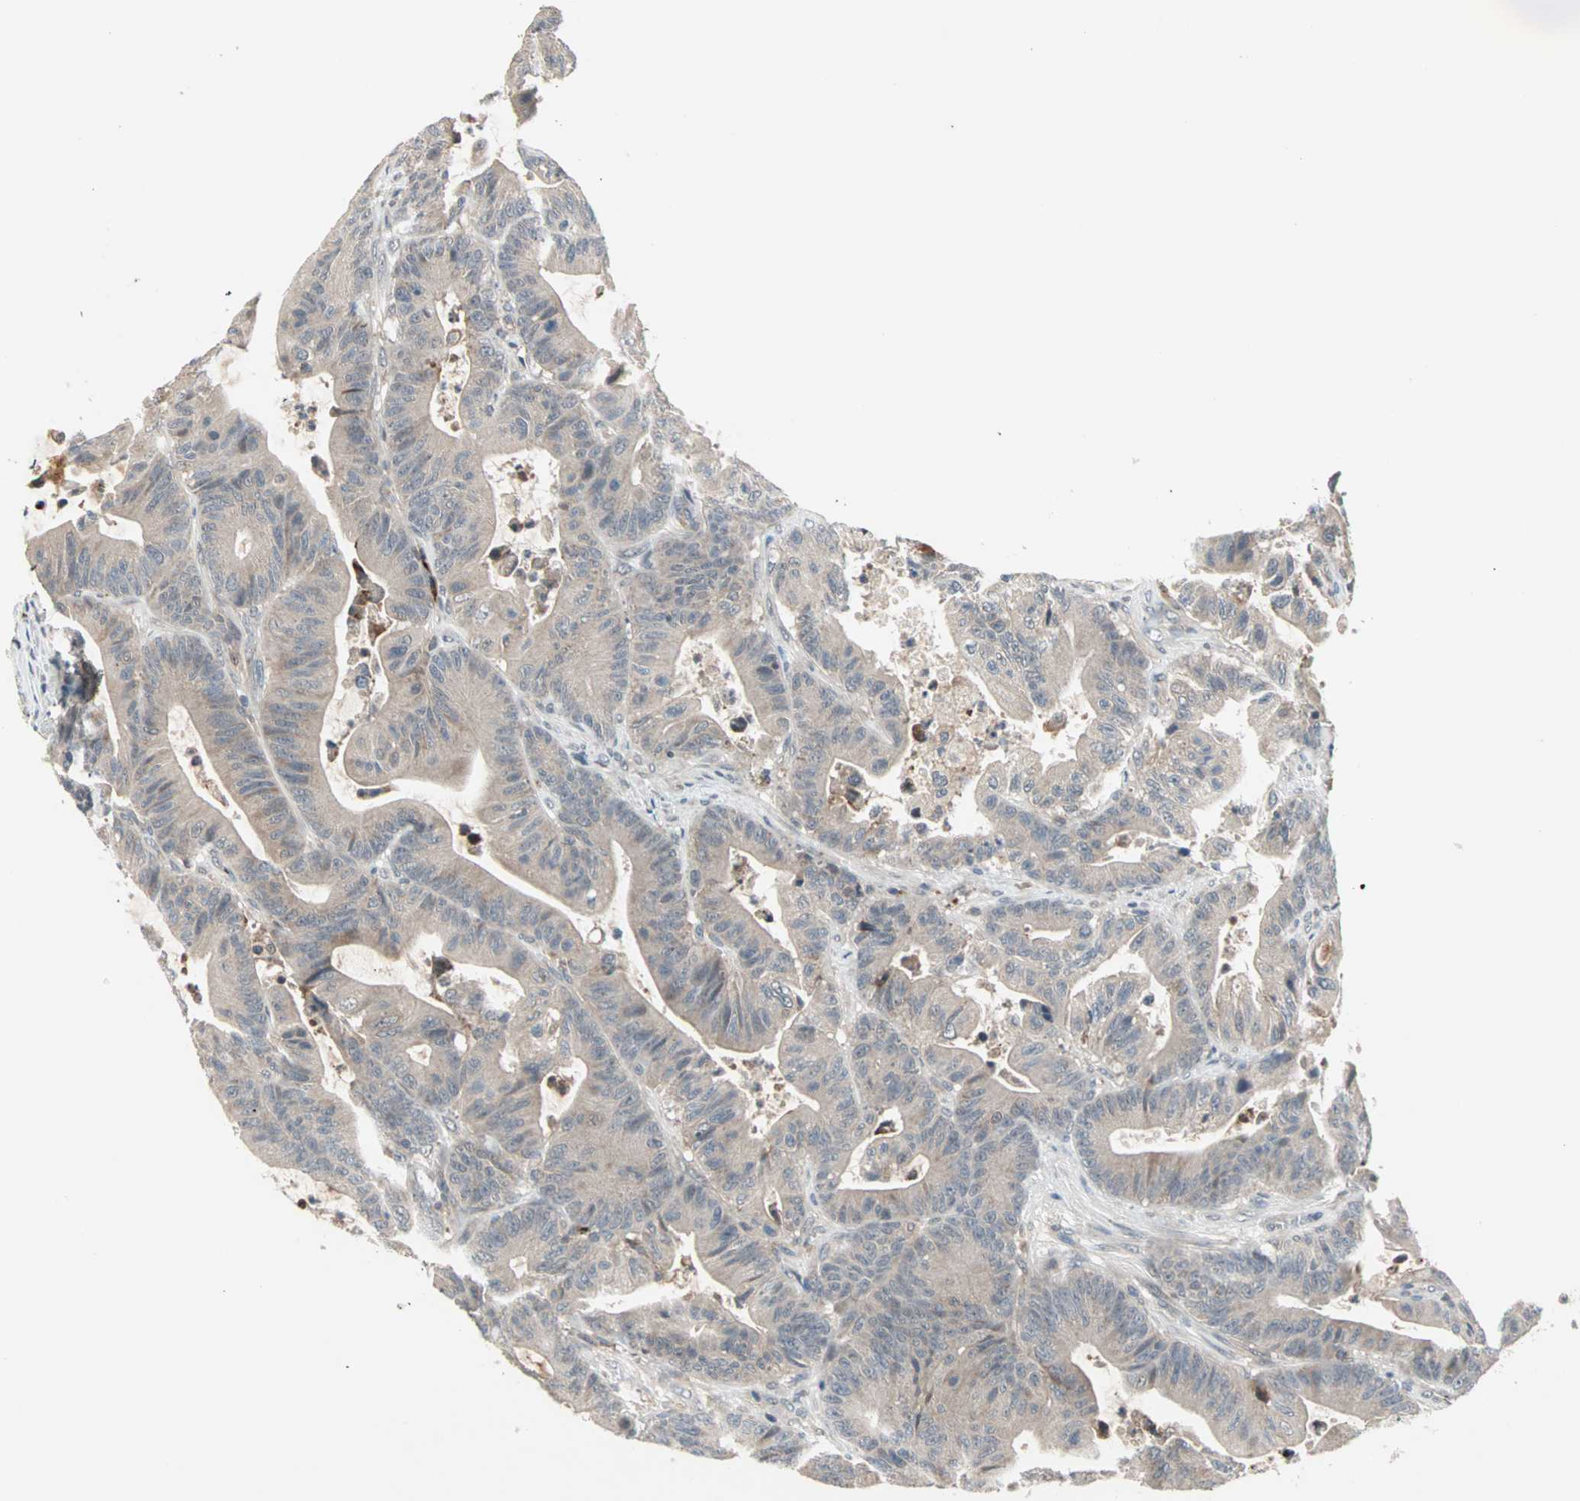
{"staining": {"intensity": "weak", "quantity": "25%-75%", "location": "cytoplasmic/membranous"}, "tissue": "colorectal cancer", "cell_type": "Tumor cells", "image_type": "cancer", "snomed": [{"axis": "morphology", "description": "Adenocarcinoma, NOS"}, {"axis": "topography", "description": "Colon"}], "caption": "Tumor cells display low levels of weak cytoplasmic/membranous staining in about 25%-75% of cells in colorectal cancer (adenocarcinoma).", "gene": "PROS1", "patient": {"sex": "female", "age": 84}}